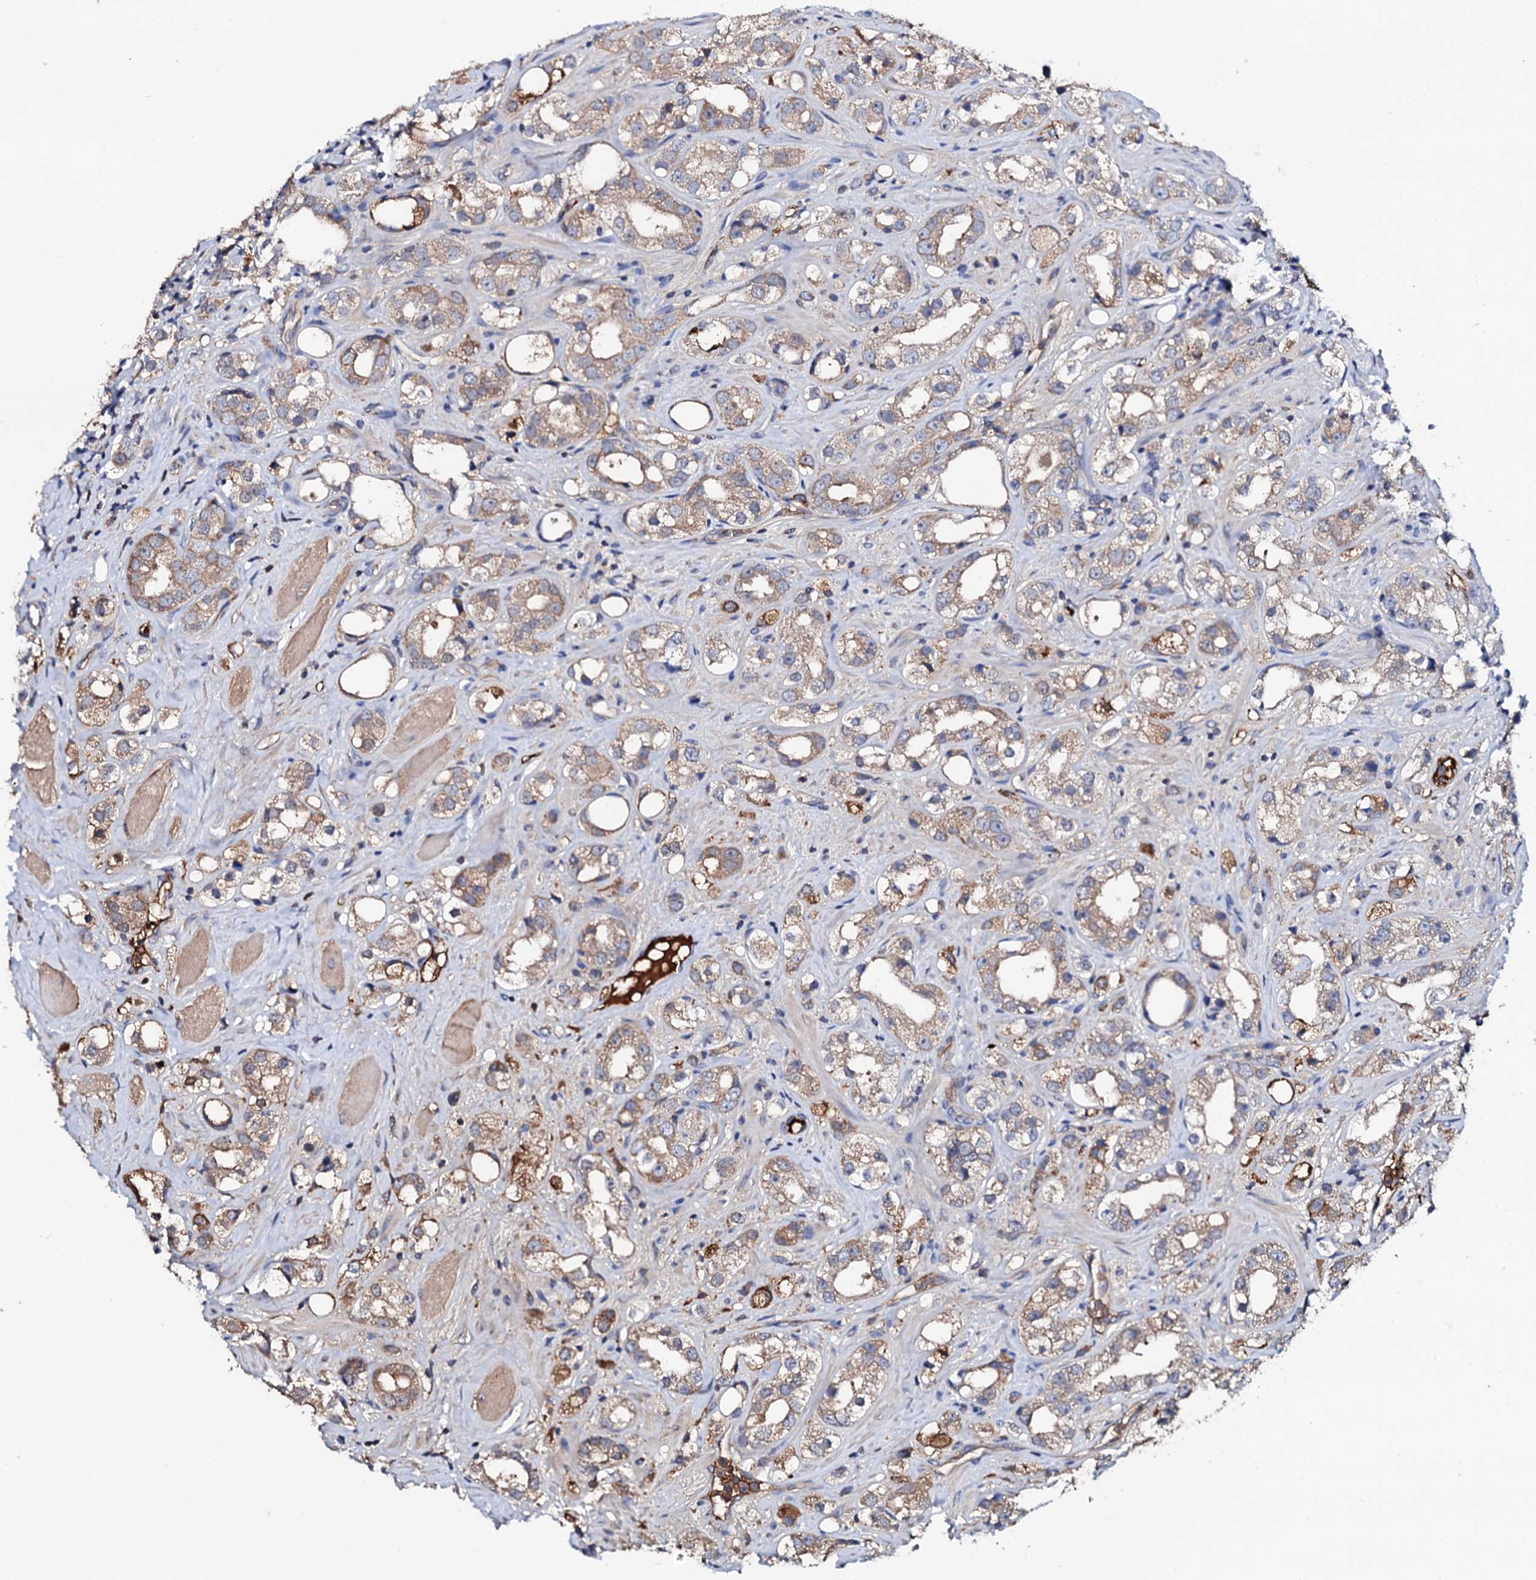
{"staining": {"intensity": "moderate", "quantity": ">75%", "location": "cytoplasmic/membranous"}, "tissue": "prostate cancer", "cell_type": "Tumor cells", "image_type": "cancer", "snomed": [{"axis": "morphology", "description": "Adenocarcinoma, NOS"}, {"axis": "topography", "description": "Prostate"}], "caption": "Immunohistochemistry (IHC) of adenocarcinoma (prostate) displays medium levels of moderate cytoplasmic/membranous staining in about >75% of tumor cells. The staining is performed using DAB (3,3'-diaminobenzidine) brown chromogen to label protein expression. The nuclei are counter-stained blue using hematoxylin.", "gene": "TCAF2", "patient": {"sex": "male", "age": 79}}